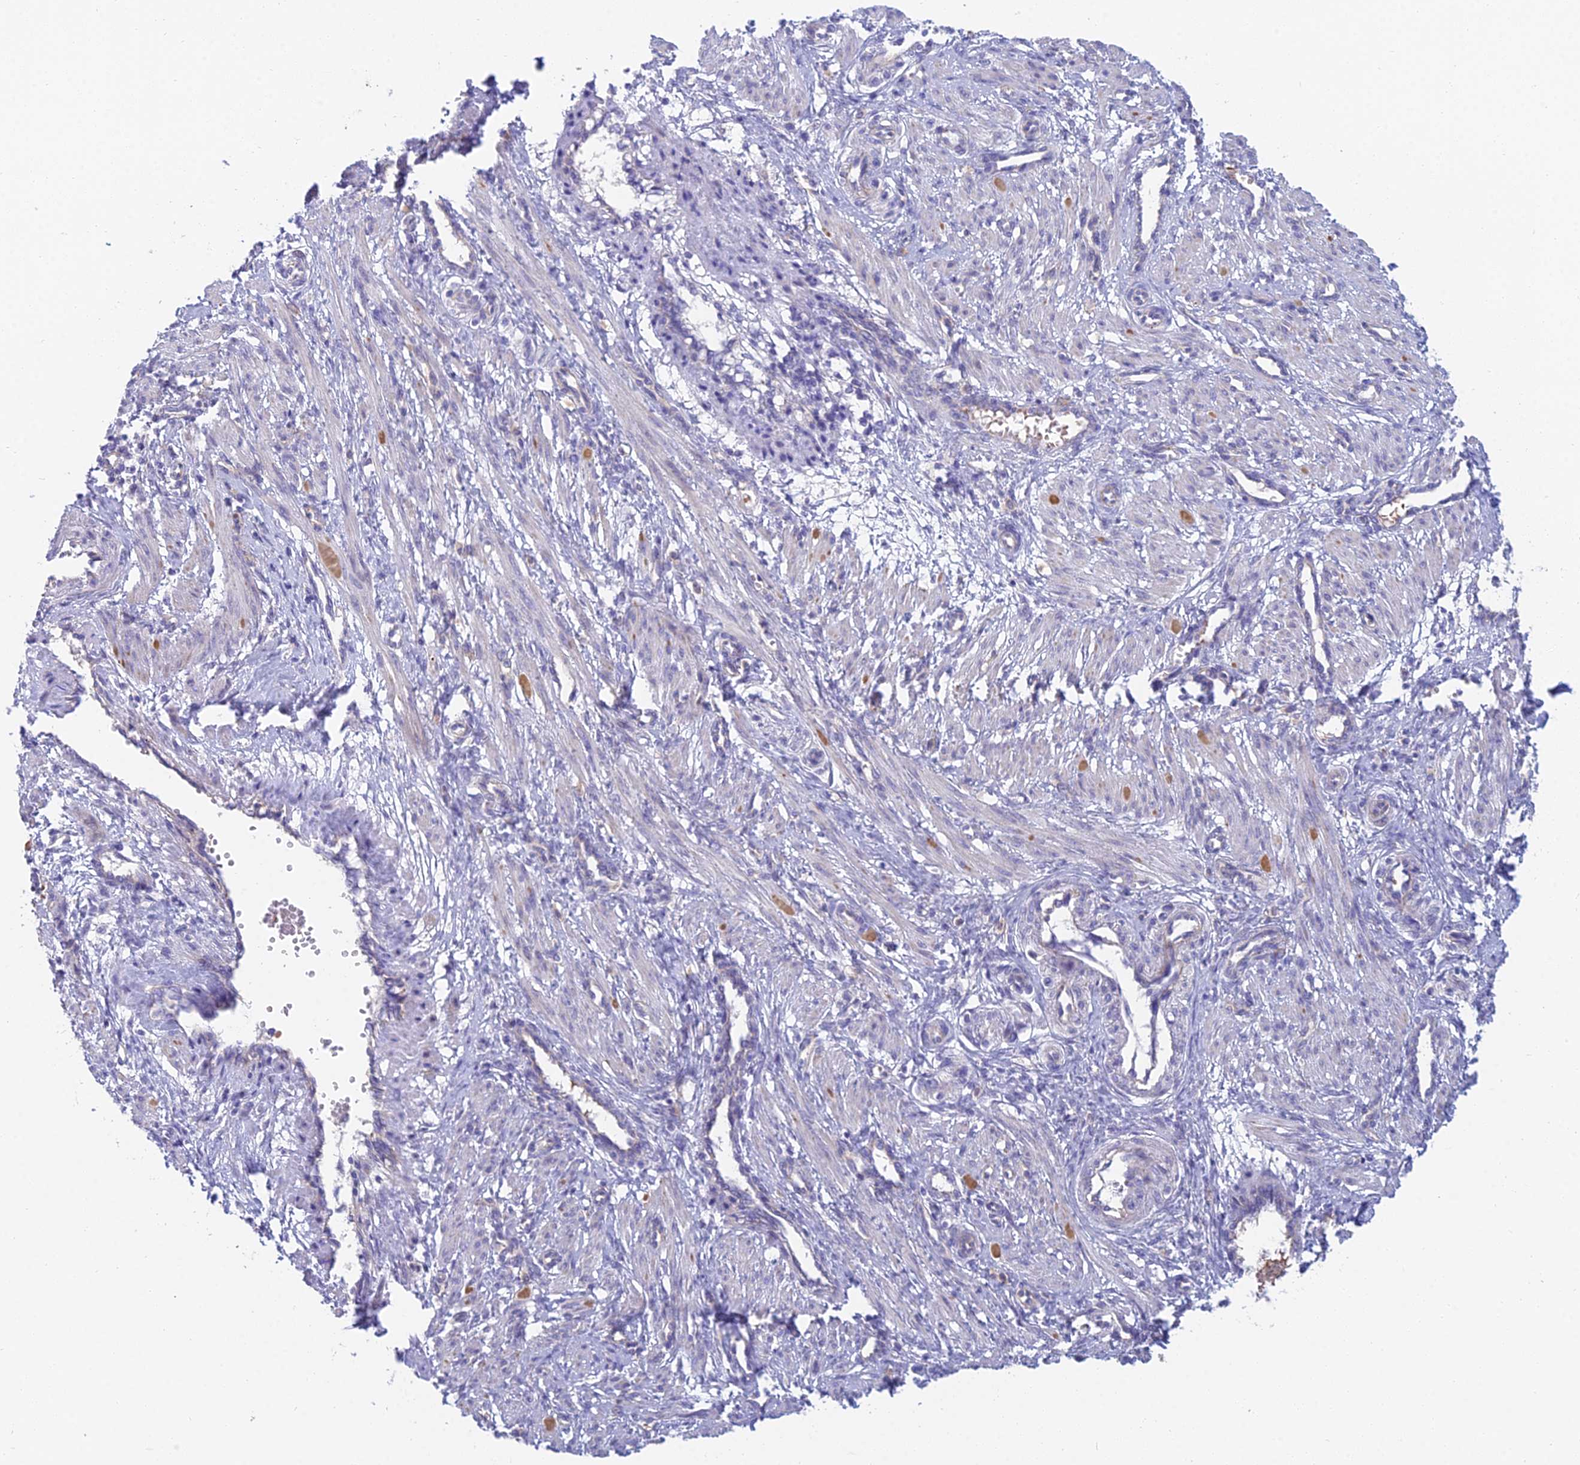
{"staining": {"intensity": "negative", "quantity": "none", "location": "none"}, "tissue": "smooth muscle", "cell_type": "Smooth muscle cells", "image_type": "normal", "snomed": [{"axis": "morphology", "description": "Normal tissue, NOS"}, {"axis": "topography", "description": "Endometrium"}], "caption": "DAB immunohistochemical staining of benign human smooth muscle reveals no significant positivity in smooth muscle cells. The staining was performed using DAB (3,3'-diaminobenzidine) to visualize the protein expression in brown, while the nuclei were stained in blue with hematoxylin (Magnification: 20x).", "gene": "ZNF564", "patient": {"sex": "female", "age": 33}}